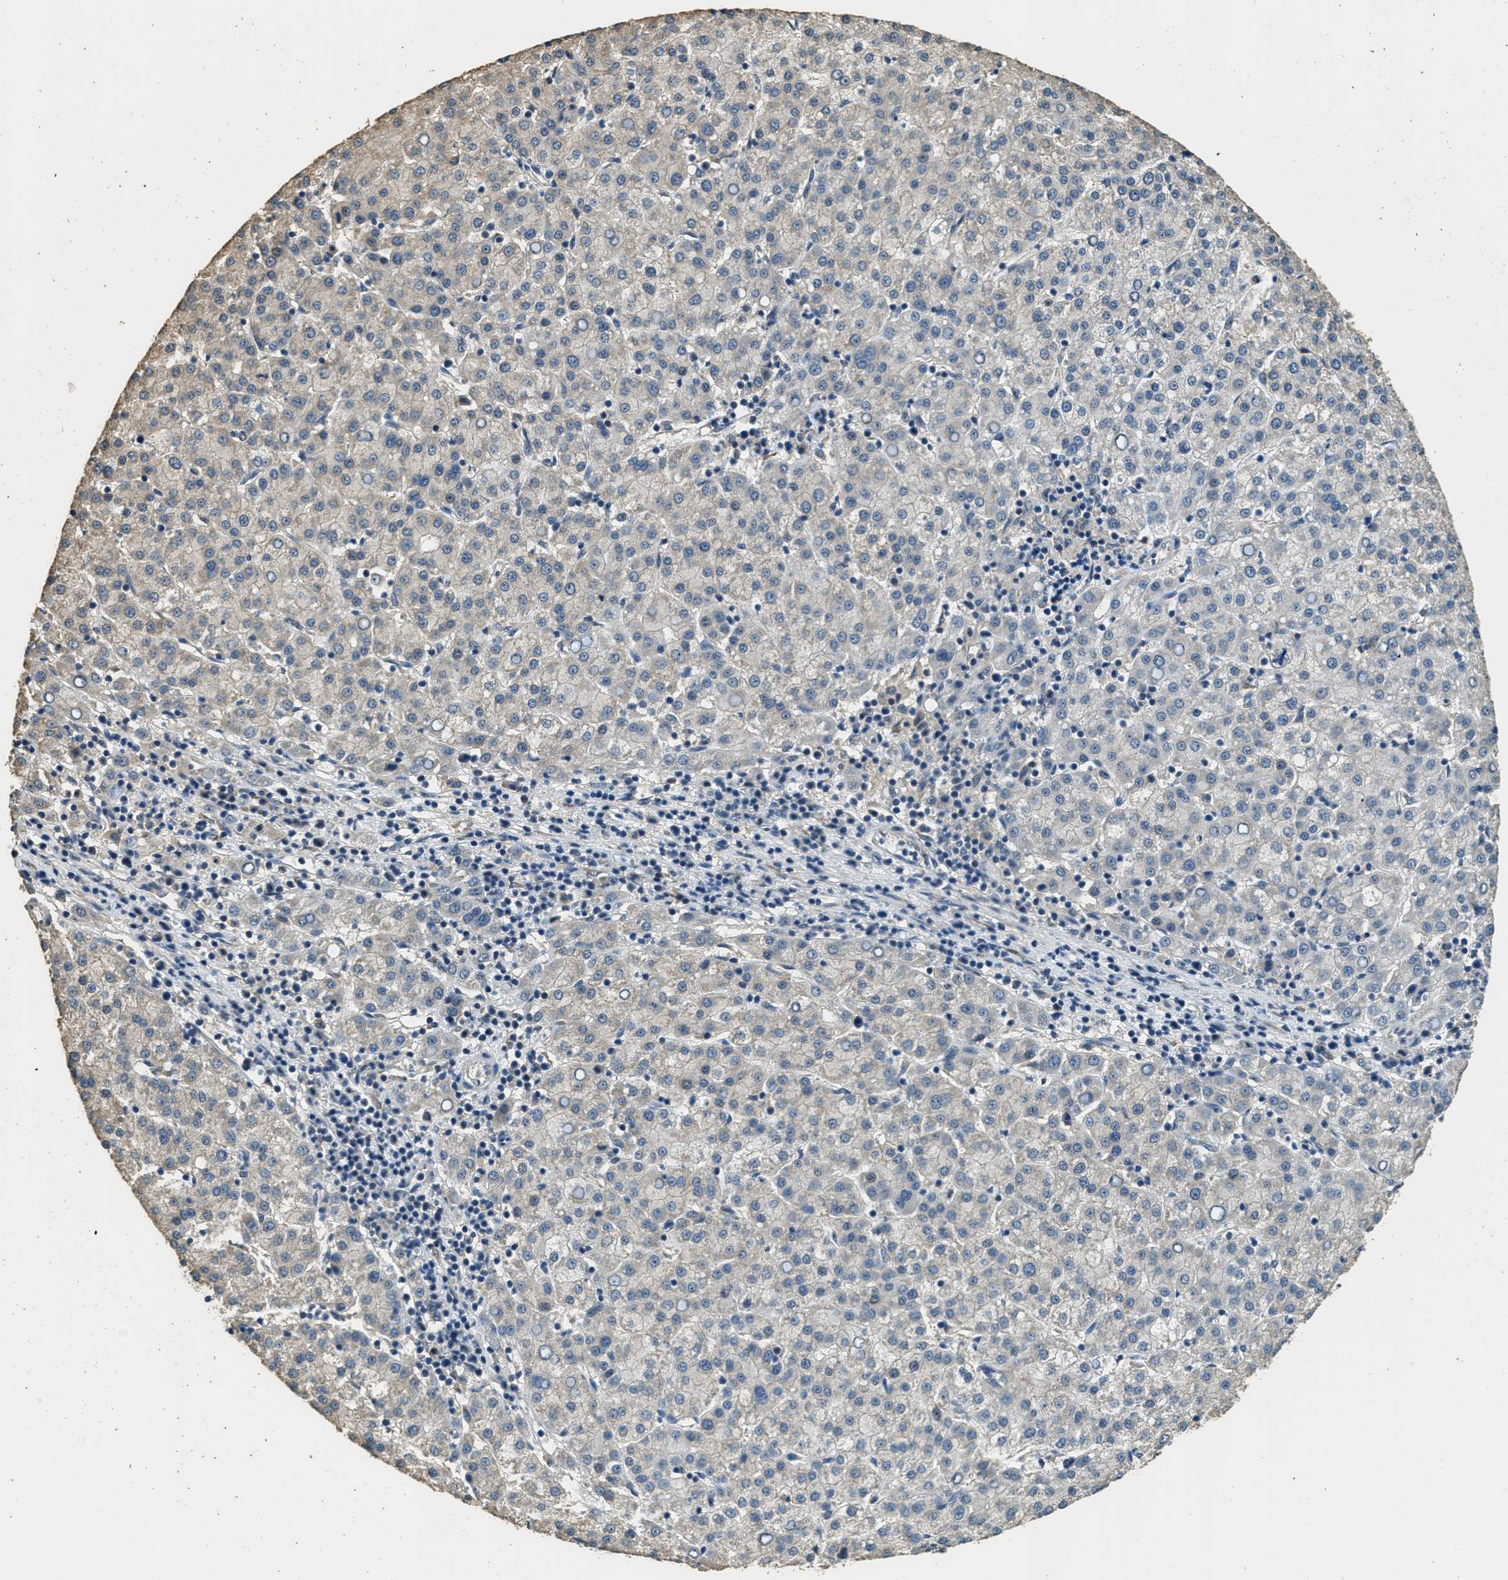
{"staining": {"intensity": "negative", "quantity": "none", "location": "none"}, "tissue": "liver cancer", "cell_type": "Tumor cells", "image_type": "cancer", "snomed": [{"axis": "morphology", "description": "Carcinoma, Hepatocellular, NOS"}, {"axis": "topography", "description": "Liver"}], "caption": "DAB (3,3'-diaminobenzidine) immunohistochemical staining of human liver hepatocellular carcinoma exhibits no significant positivity in tumor cells.", "gene": "RAB6B", "patient": {"sex": "female", "age": 58}}